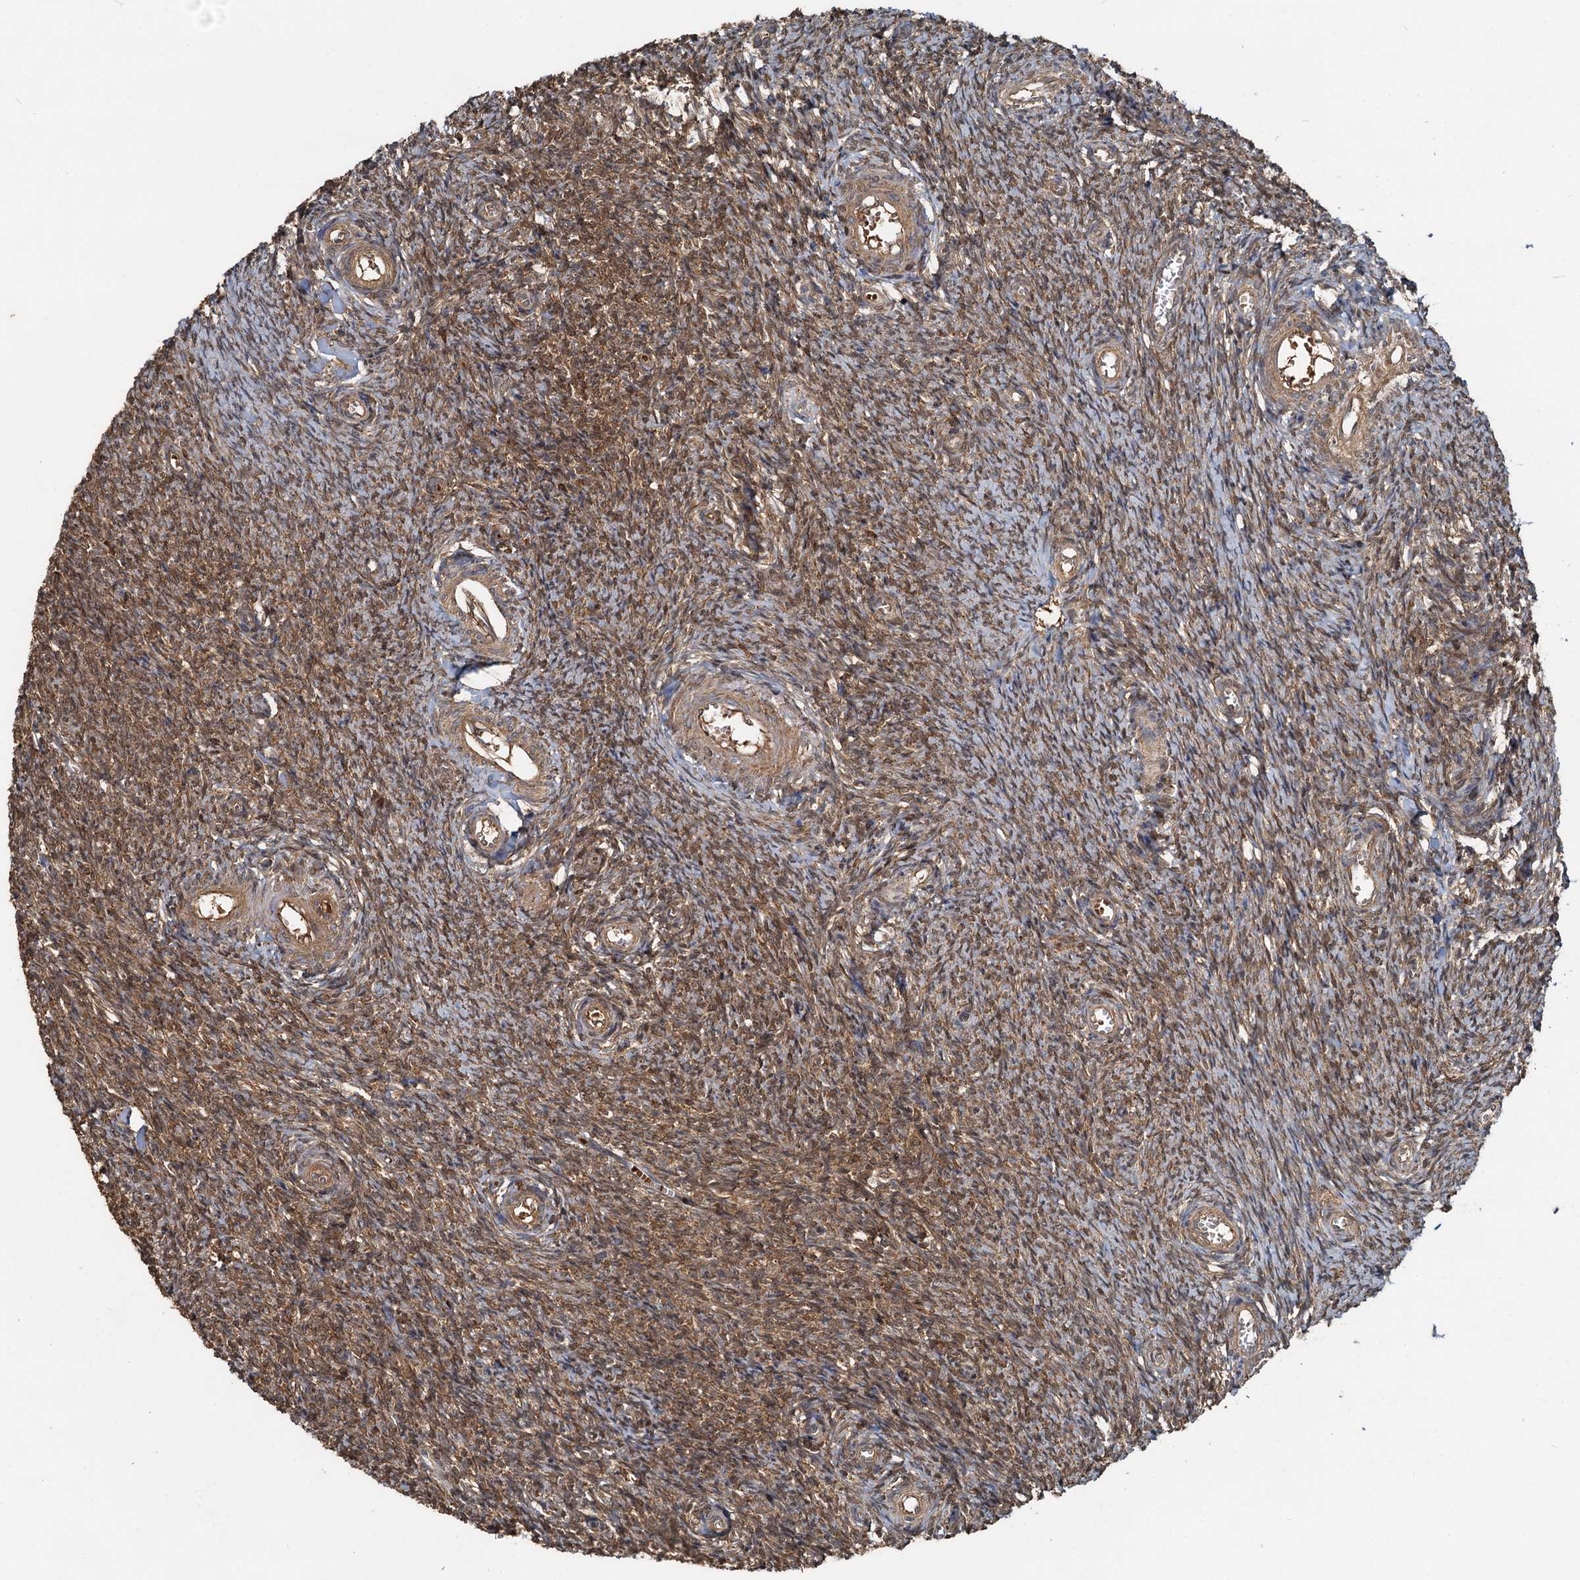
{"staining": {"intensity": "moderate", "quantity": ">75%", "location": "cytoplasmic/membranous"}, "tissue": "ovary", "cell_type": "Ovarian stroma cells", "image_type": "normal", "snomed": [{"axis": "morphology", "description": "Normal tissue, NOS"}, {"axis": "topography", "description": "Ovary"}], "caption": "Ovary stained for a protein demonstrates moderate cytoplasmic/membranous positivity in ovarian stroma cells.", "gene": "HYI", "patient": {"sex": "female", "age": 44}}